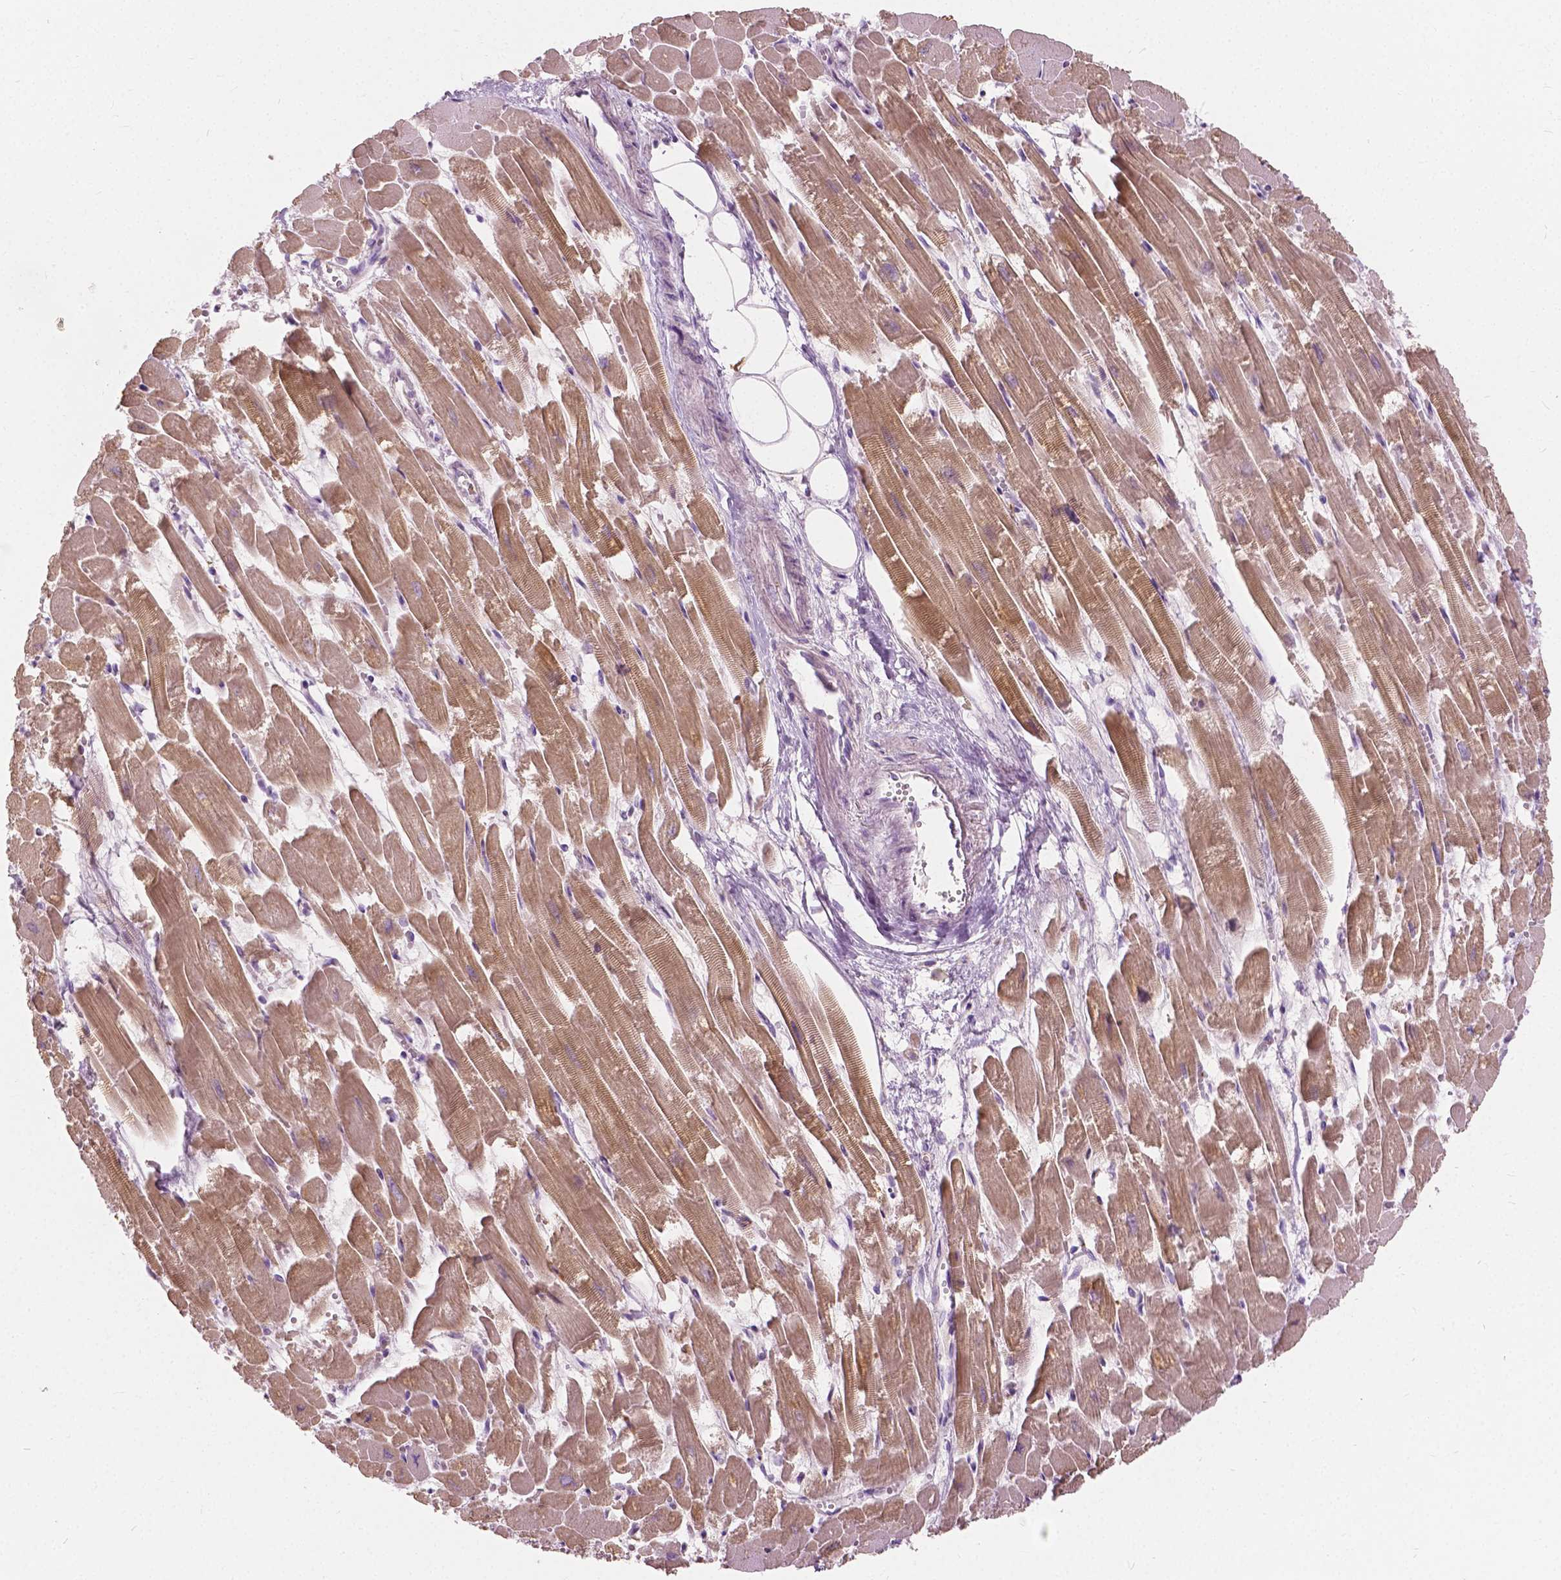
{"staining": {"intensity": "moderate", "quantity": ">75%", "location": "cytoplasmic/membranous"}, "tissue": "heart muscle", "cell_type": "Cardiomyocytes", "image_type": "normal", "snomed": [{"axis": "morphology", "description": "Normal tissue, NOS"}, {"axis": "topography", "description": "Heart"}], "caption": "The image exhibits immunohistochemical staining of unremarkable heart muscle. There is moderate cytoplasmic/membranous positivity is seen in approximately >75% of cardiomyocytes.", "gene": "DLX6", "patient": {"sex": "female", "age": 52}}